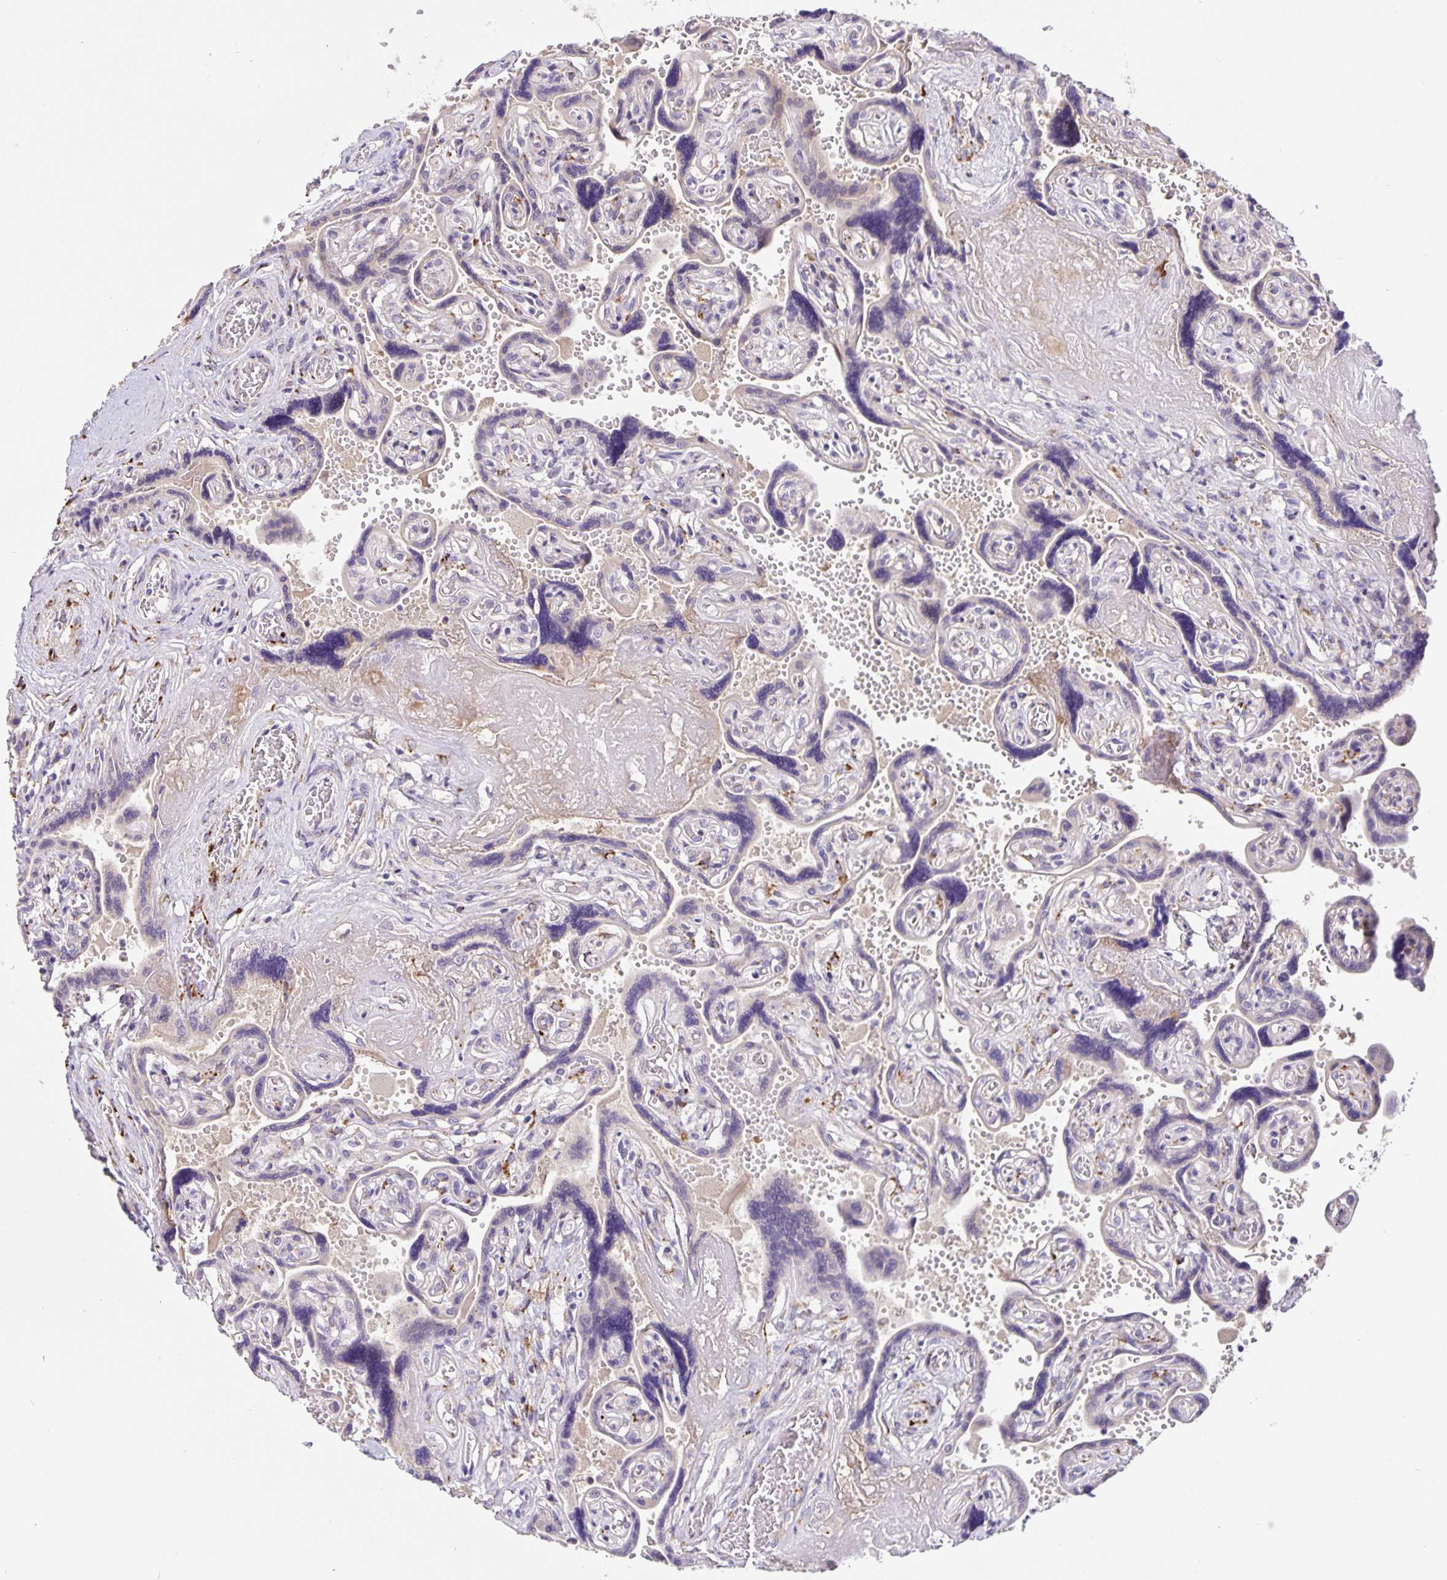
{"staining": {"intensity": "weak", "quantity": "<25%", "location": "cytoplasmic/membranous"}, "tissue": "placenta", "cell_type": "Decidual cells", "image_type": "normal", "snomed": [{"axis": "morphology", "description": "Normal tissue, NOS"}, {"axis": "topography", "description": "Placenta"}], "caption": "Immunohistochemistry (IHC) micrograph of normal placenta stained for a protein (brown), which displays no positivity in decidual cells.", "gene": "EML6", "patient": {"sex": "female", "age": 32}}